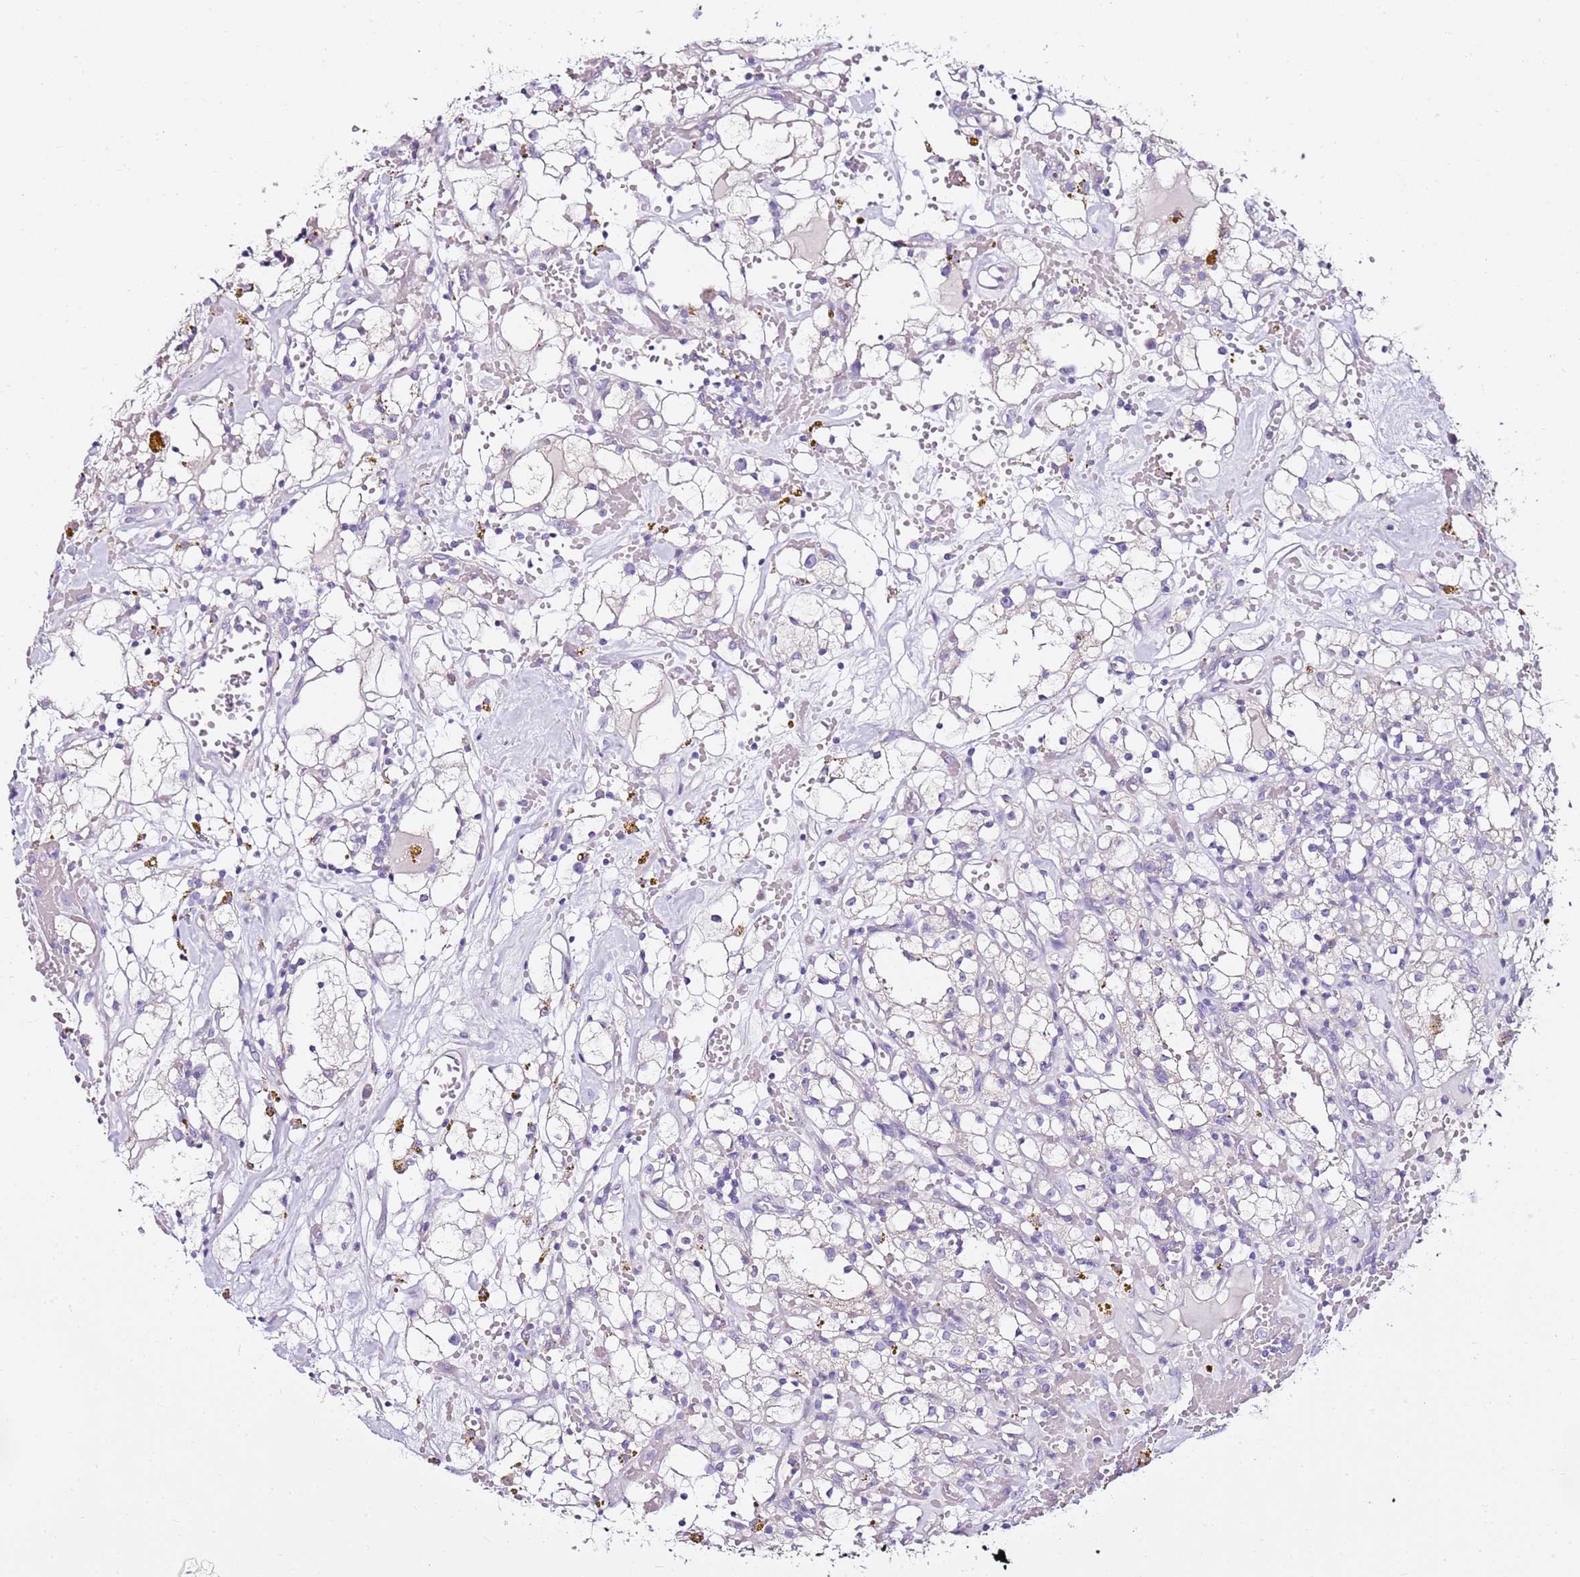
{"staining": {"intensity": "negative", "quantity": "none", "location": "none"}, "tissue": "renal cancer", "cell_type": "Tumor cells", "image_type": "cancer", "snomed": [{"axis": "morphology", "description": "Adenocarcinoma, NOS"}, {"axis": "topography", "description": "Kidney"}], "caption": "Immunohistochemistry of adenocarcinoma (renal) exhibits no positivity in tumor cells.", "gene": "MYBPC3", "patient": {"sex": "male", "age": 56}}